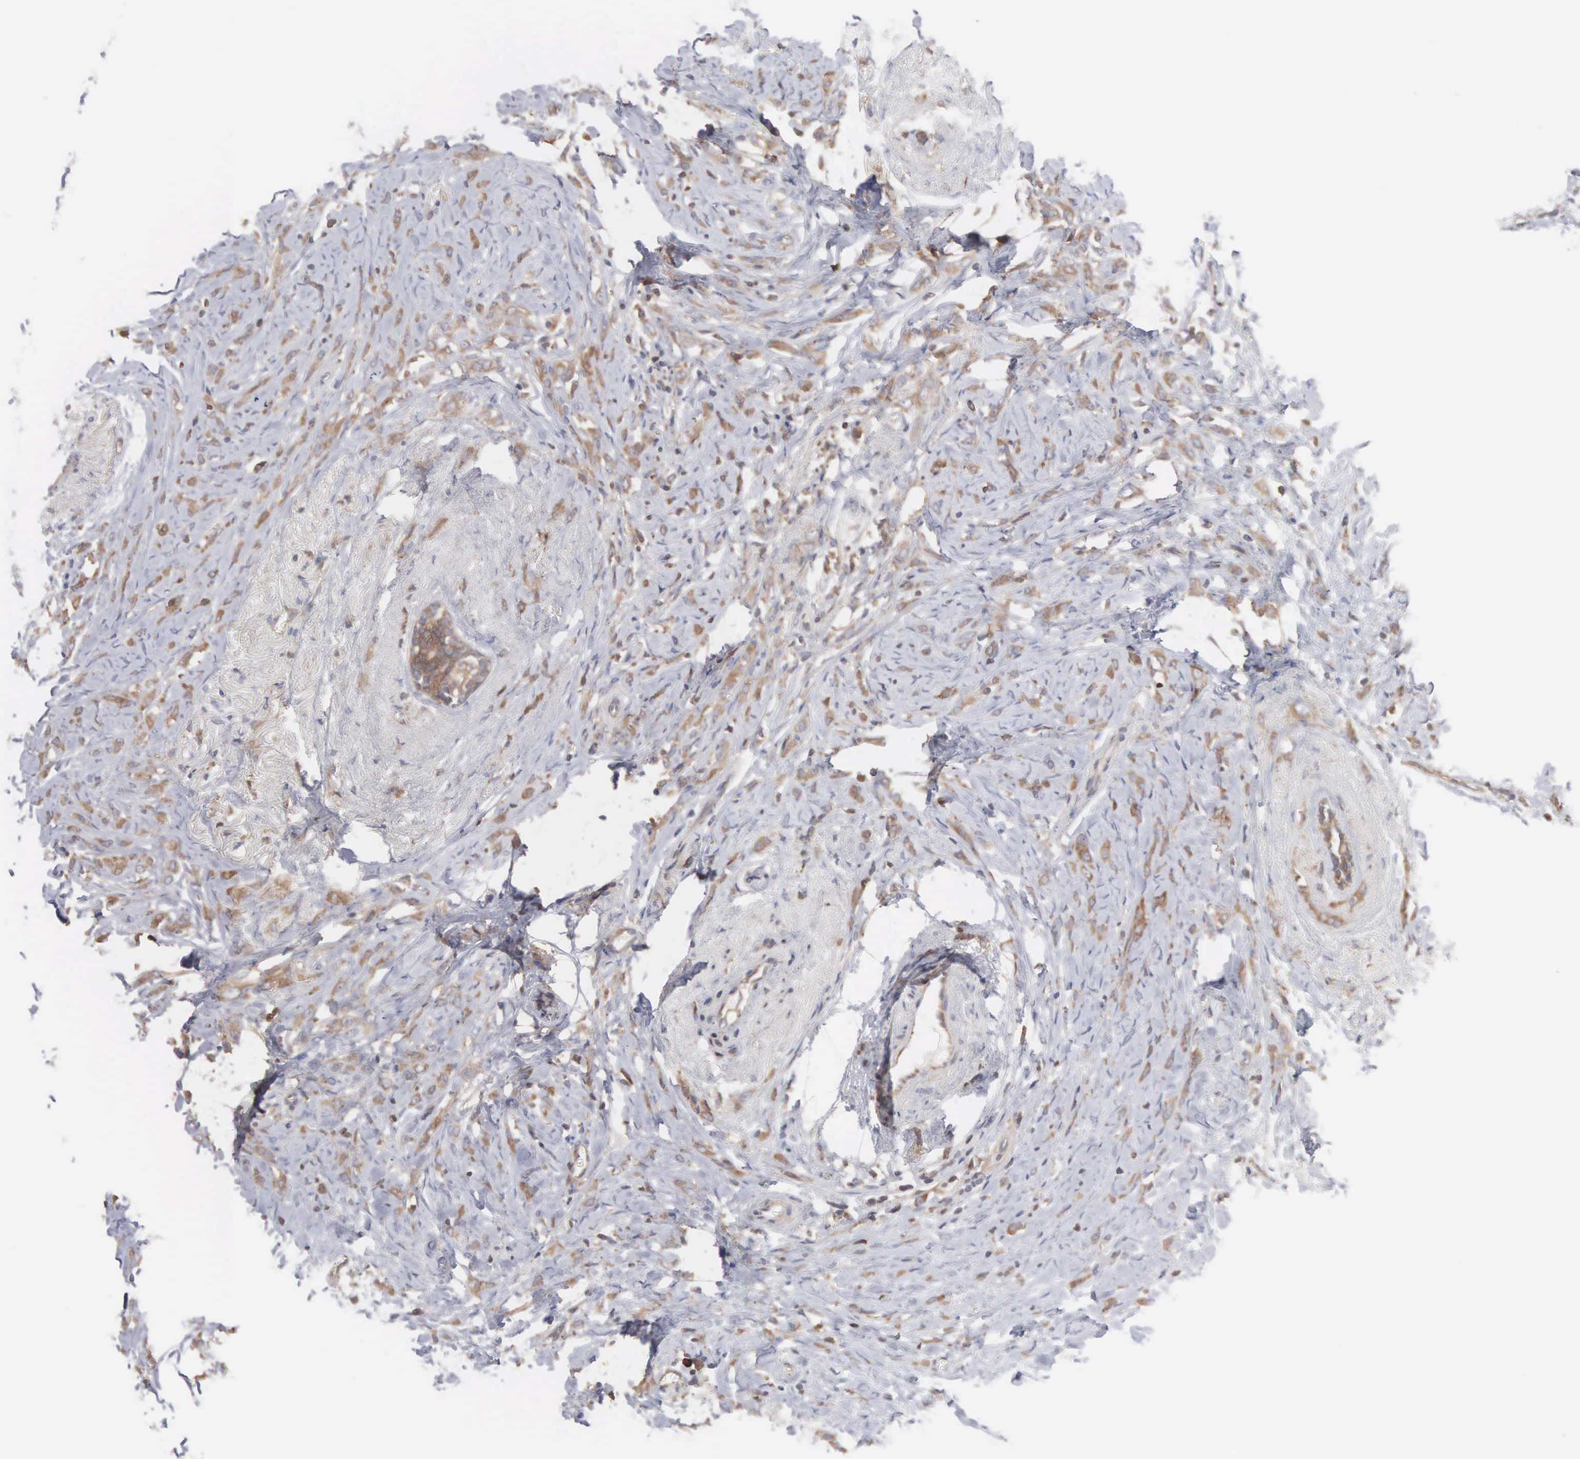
{"staining": {"intensity": "weak", "quantity": ">75%", "location": "cytoplasmic/membranous"}, "tissue": "breast cancer", "cell_type": "Tumor cells", "image_type": "cancer", "snomed": [{"axis": "morphology", "description": "Lobular carcinoma"}, {"axis": "topography", "description": "Breast"}], "caption": "Human breast cancer stained with a brown dye reveals weak cytoplasmic/membranous positive staining in approximately >75% of tumor cells.", "gene": "MTHFD1", "patient": {"sex": "female", "age": 57}}